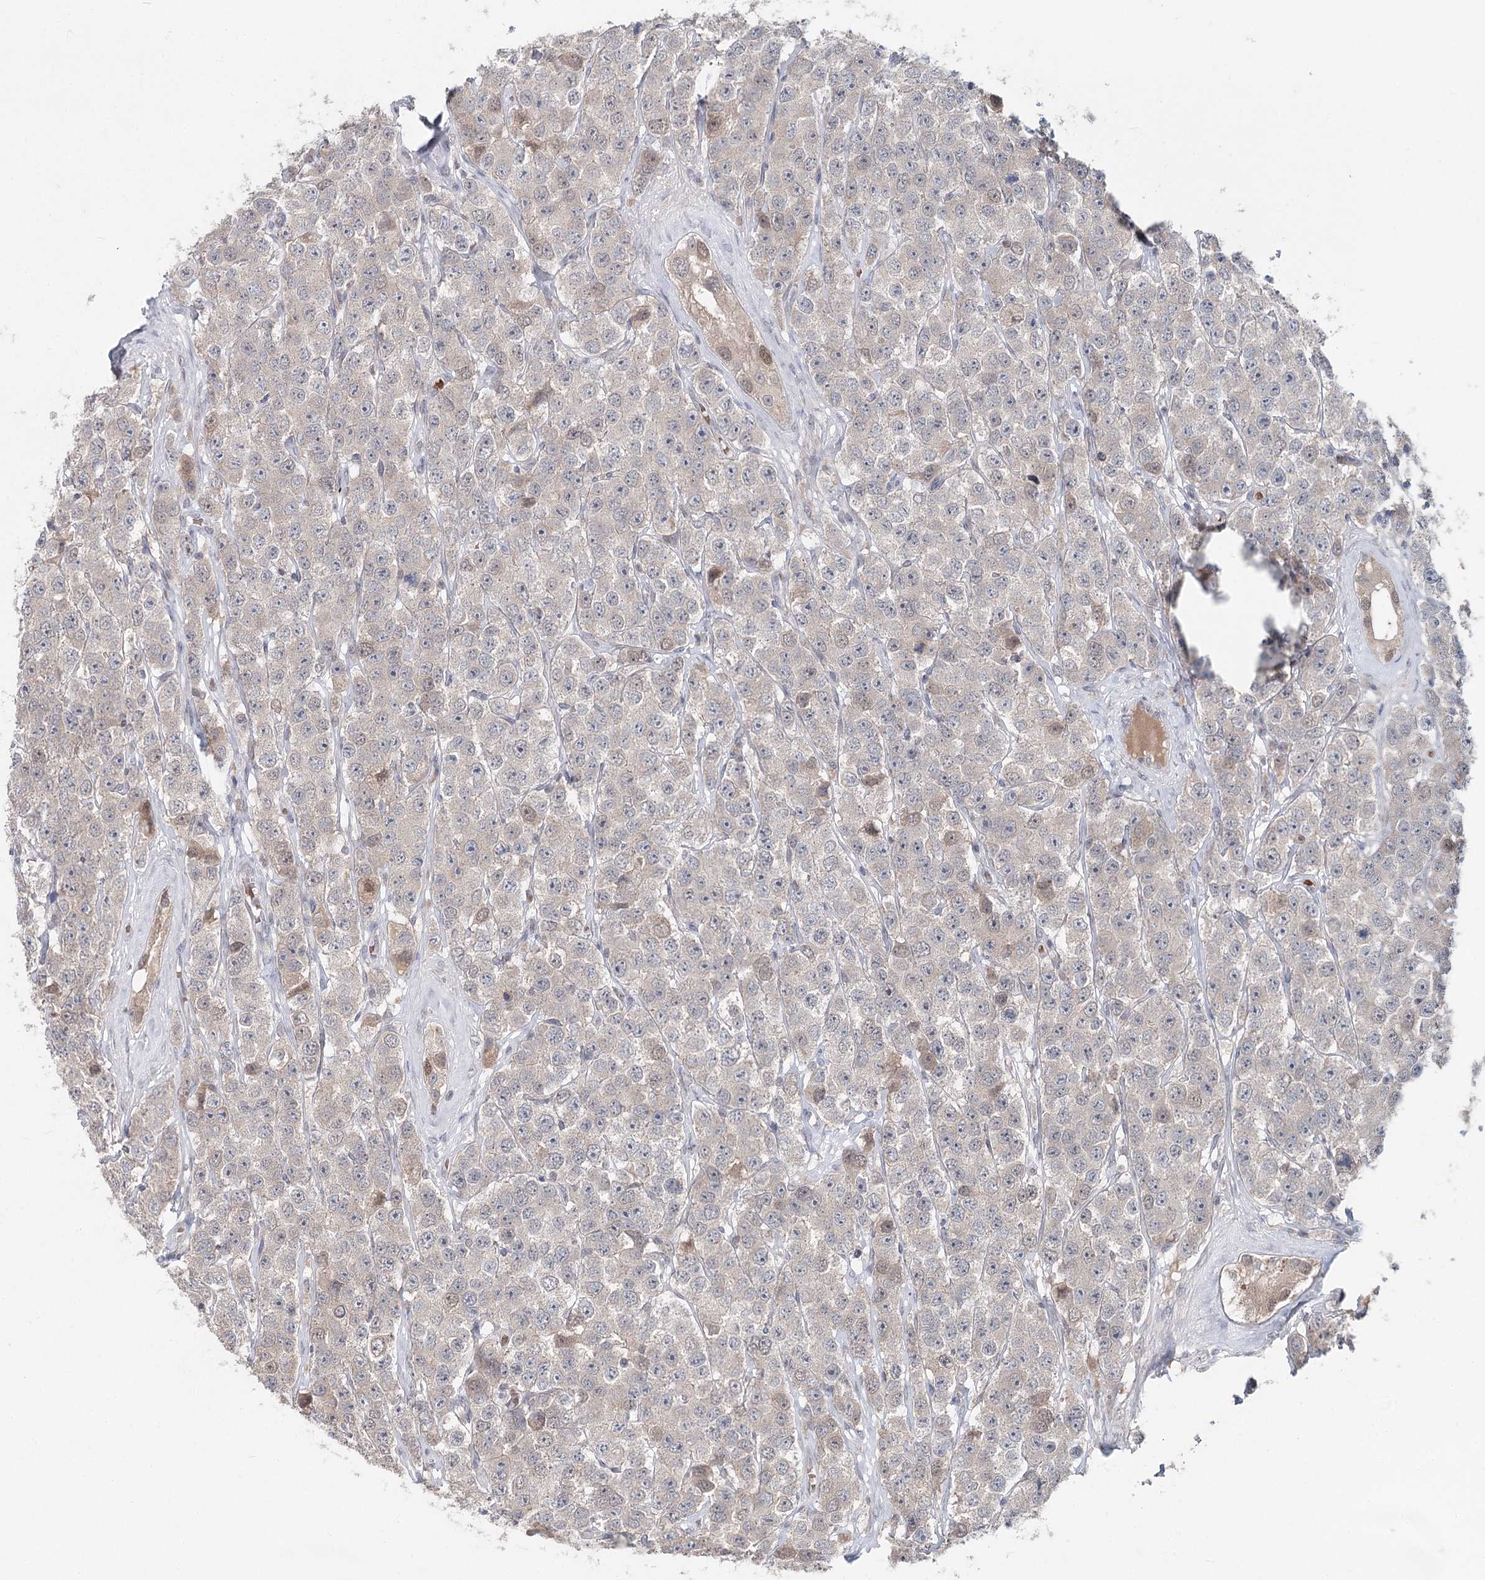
{"staining": {"intensity": "weak", "quantity": "<25%", "location": "cytoplasmic/membranous"}, "tissue": "testis cancer", "cell_type": "Tumor cells", "image_type": "cancer", "snomed": [{"axis": "morphology", "description": "Seminoma, NOS"}, {"axis": "topography", "description": "Testis"}], "caption": "DAB immunohistochemical staining of testis cancer (seminoma) reveals no significant expression in tumor cells. (Immunohistochemistry, brightfield microscopy, high magnification).", "gene": "FBXO7", "patient": {"sex": "male", "age": 28}}